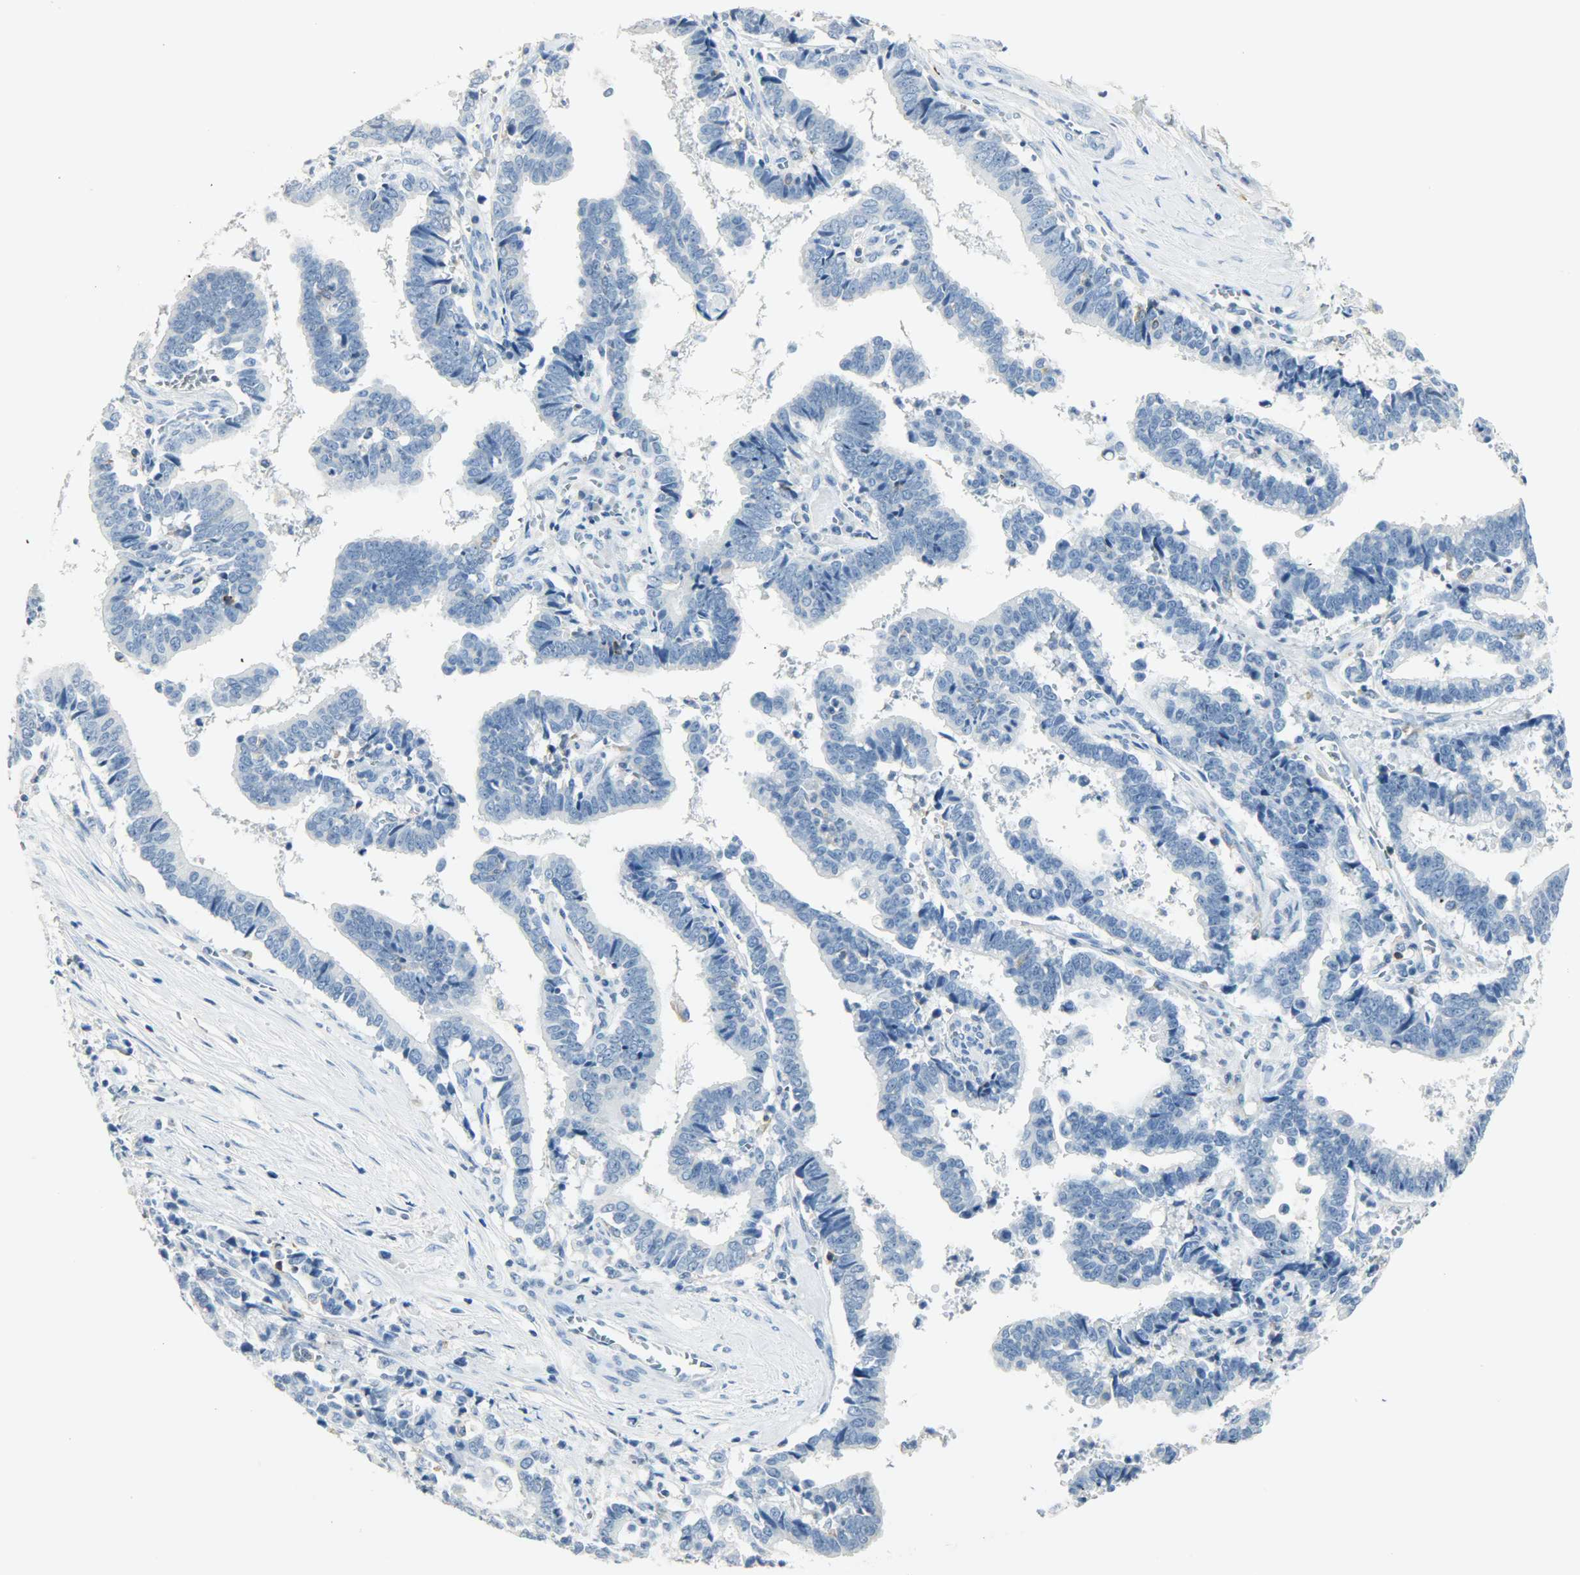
{"staining": {"intensity": "negative", "quantity": "none", "location": "none"}, "tissue": "liver cancer", "cell_type": "Tumor cells", "image_type": "cancer", "snomed": [{"axis": "morphology", "description": "Cholangiocarcinoma"}, {"axis": "topography", "description": "Liver"}], "caption": "This micrograph is of liver cholangiocarcinoma stained with immunohistochemistry to label a protein in brown with the nuclei are counter-stained blue. There is no expression in tumor cells.", "gene": "PTPN6", "patient": {"sex": "male", "age": 57}}